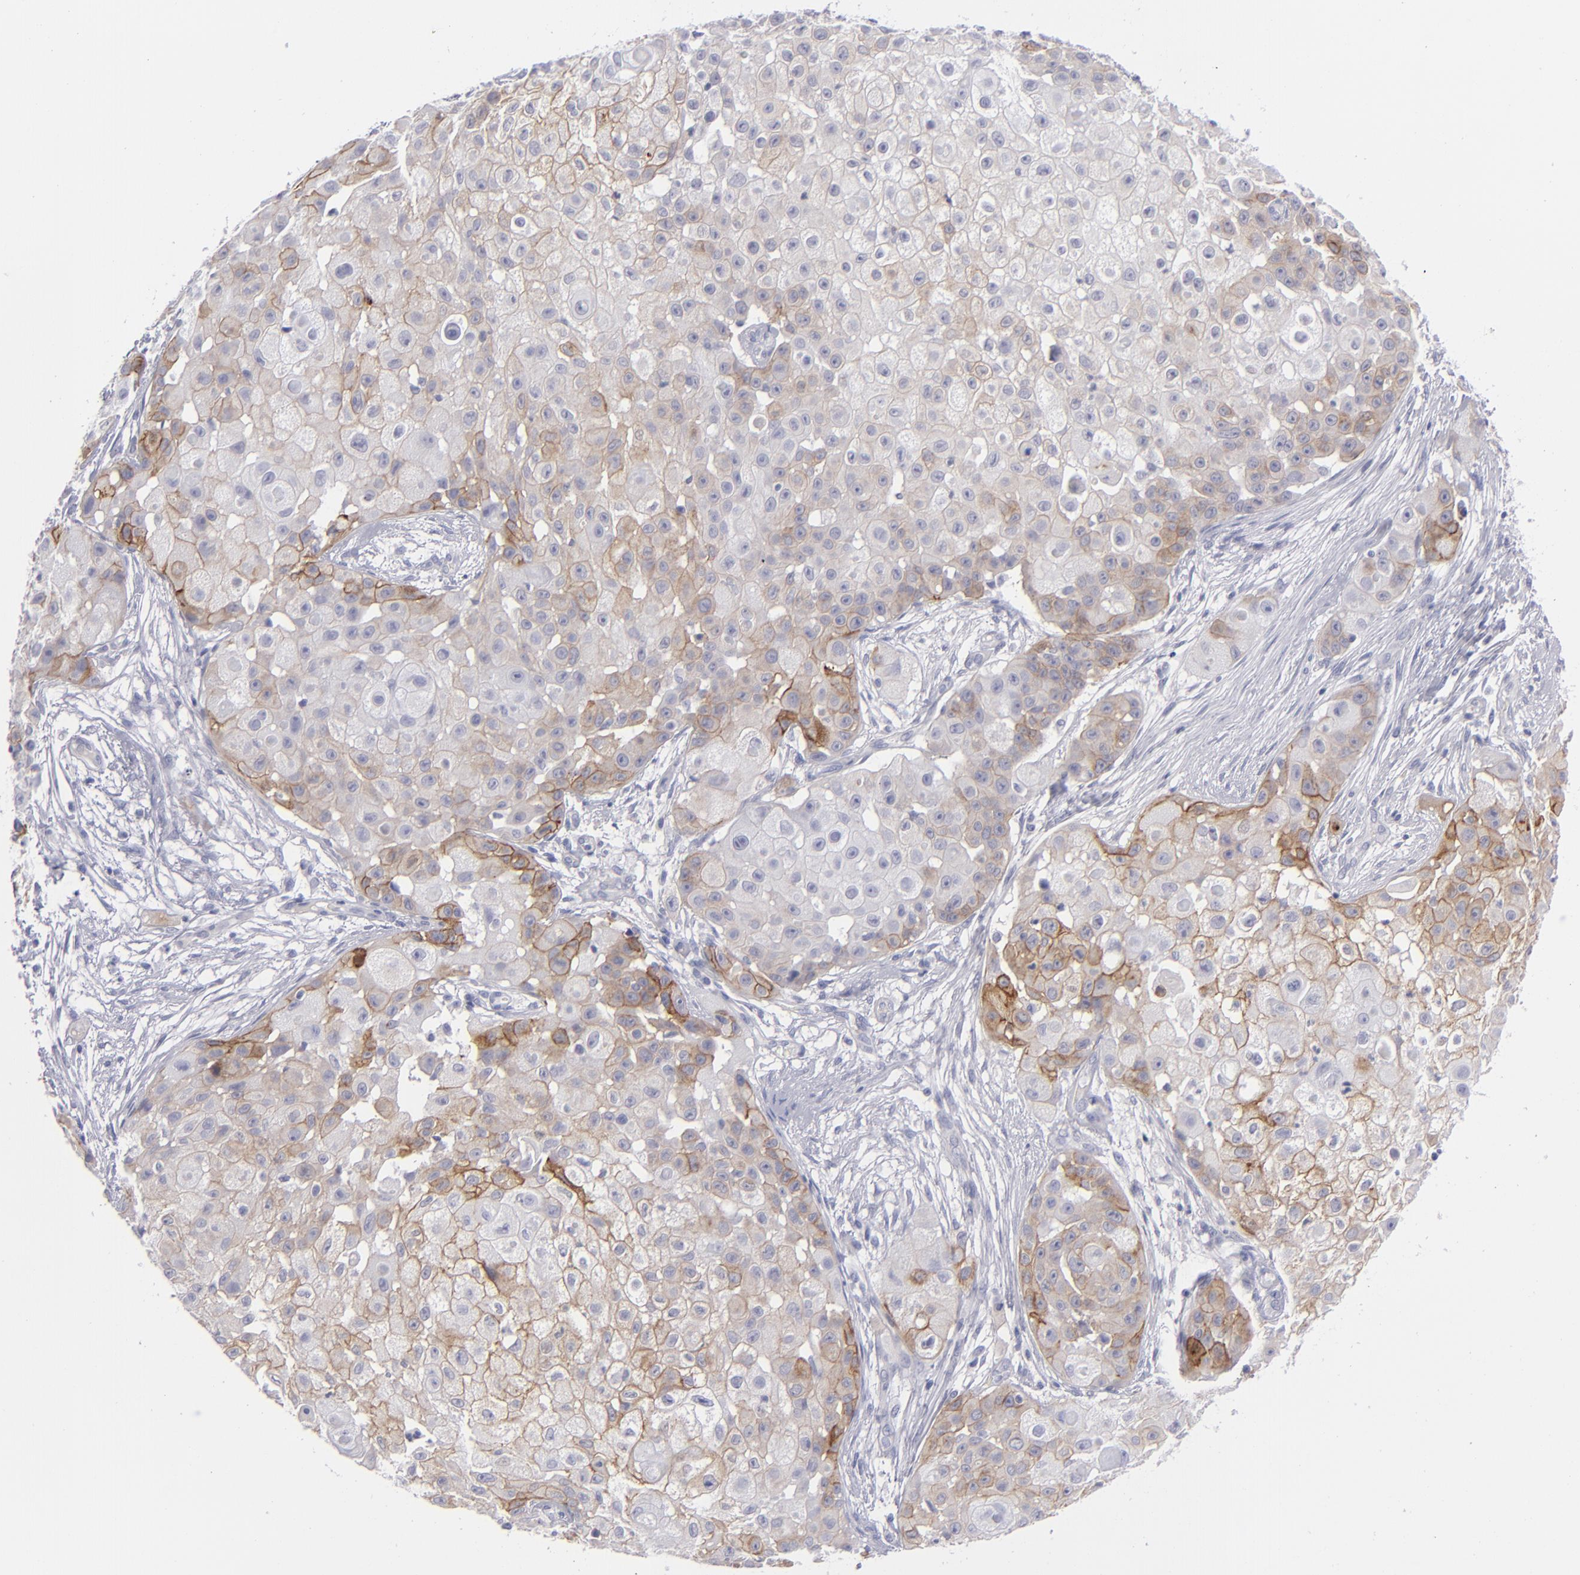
{"staining": {"intensity": "moderate", "quantity": "25%-75%", "location": "cytoplasmic/membranous"}, "tissue": "skin cancer", "cell_type": "Tumor cells", "image_type": "cancer", "snomed": [{"axis": "morphology", "description": "Squamous cell carcinoma, NOS"}, {"axis": "topography", "description": "Skin"}], "caption": "About 25%-75% of tumor cells in human skin squamous cell carcinoma exhibit moderate cytoplasmic/membranous protein staining as visualized by brown immunohistochemical staining.", "gene": "ITGB4", "patient": {"sex": "female", "age": 57}}